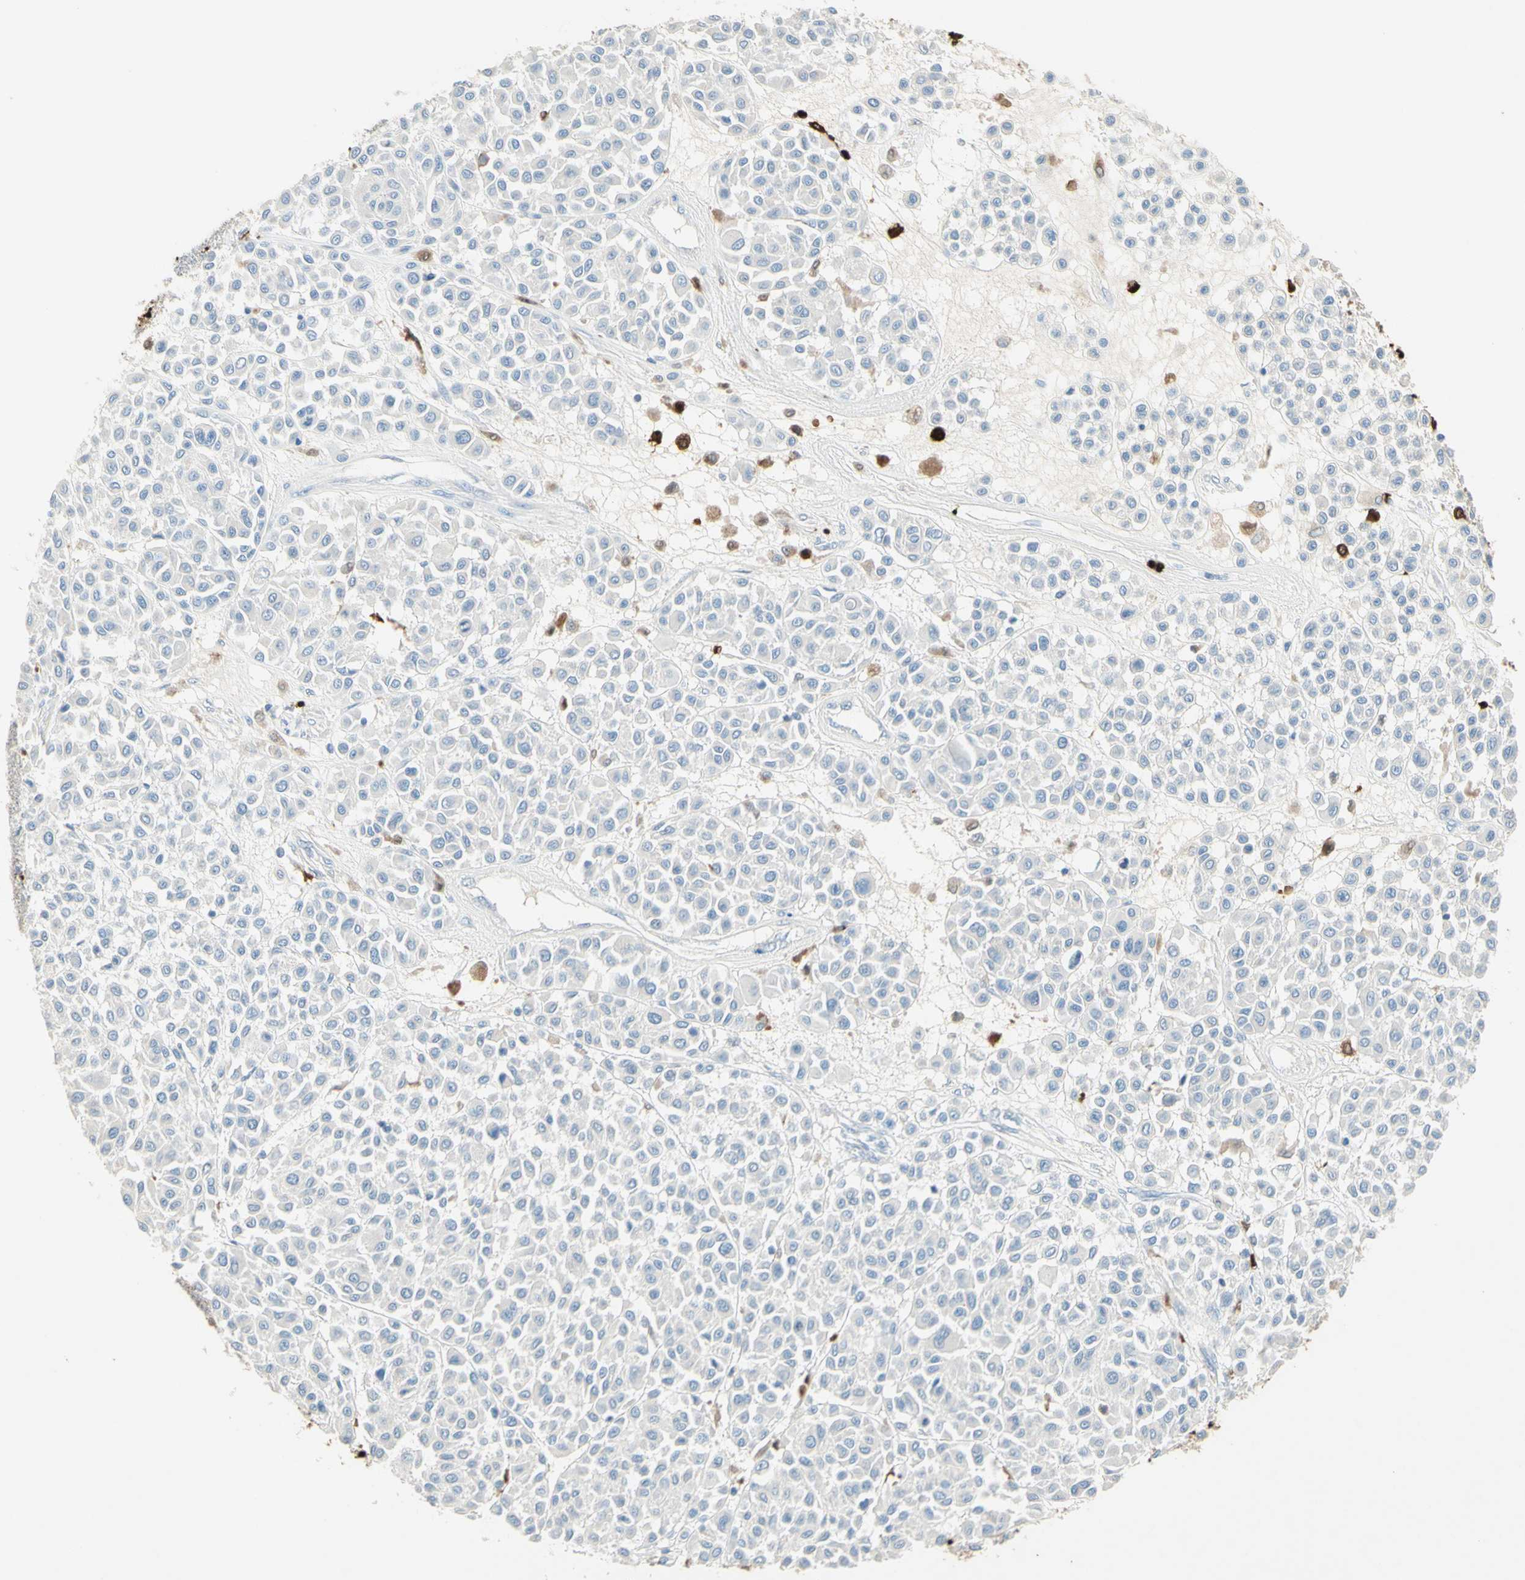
{"staining": {"intensity": "negative", "quantity": "none", "location": "none"}, "tissue": "melanoma", "cell_type": "Tumor cells", "image_type": "cancer", "snomed": [{"axis": "morphology", "description": "Malignant melanoma, Metastatic site"}, {"axis": "topography", "description": "Soft tissue"}], "caption": "Human melanoma stained for a protein using immunohistochemistry (IHC) reveals no positivity in tumor cells.", "gene": "NFKBIZ", "patient": {"sex": "male", "age": 41}}